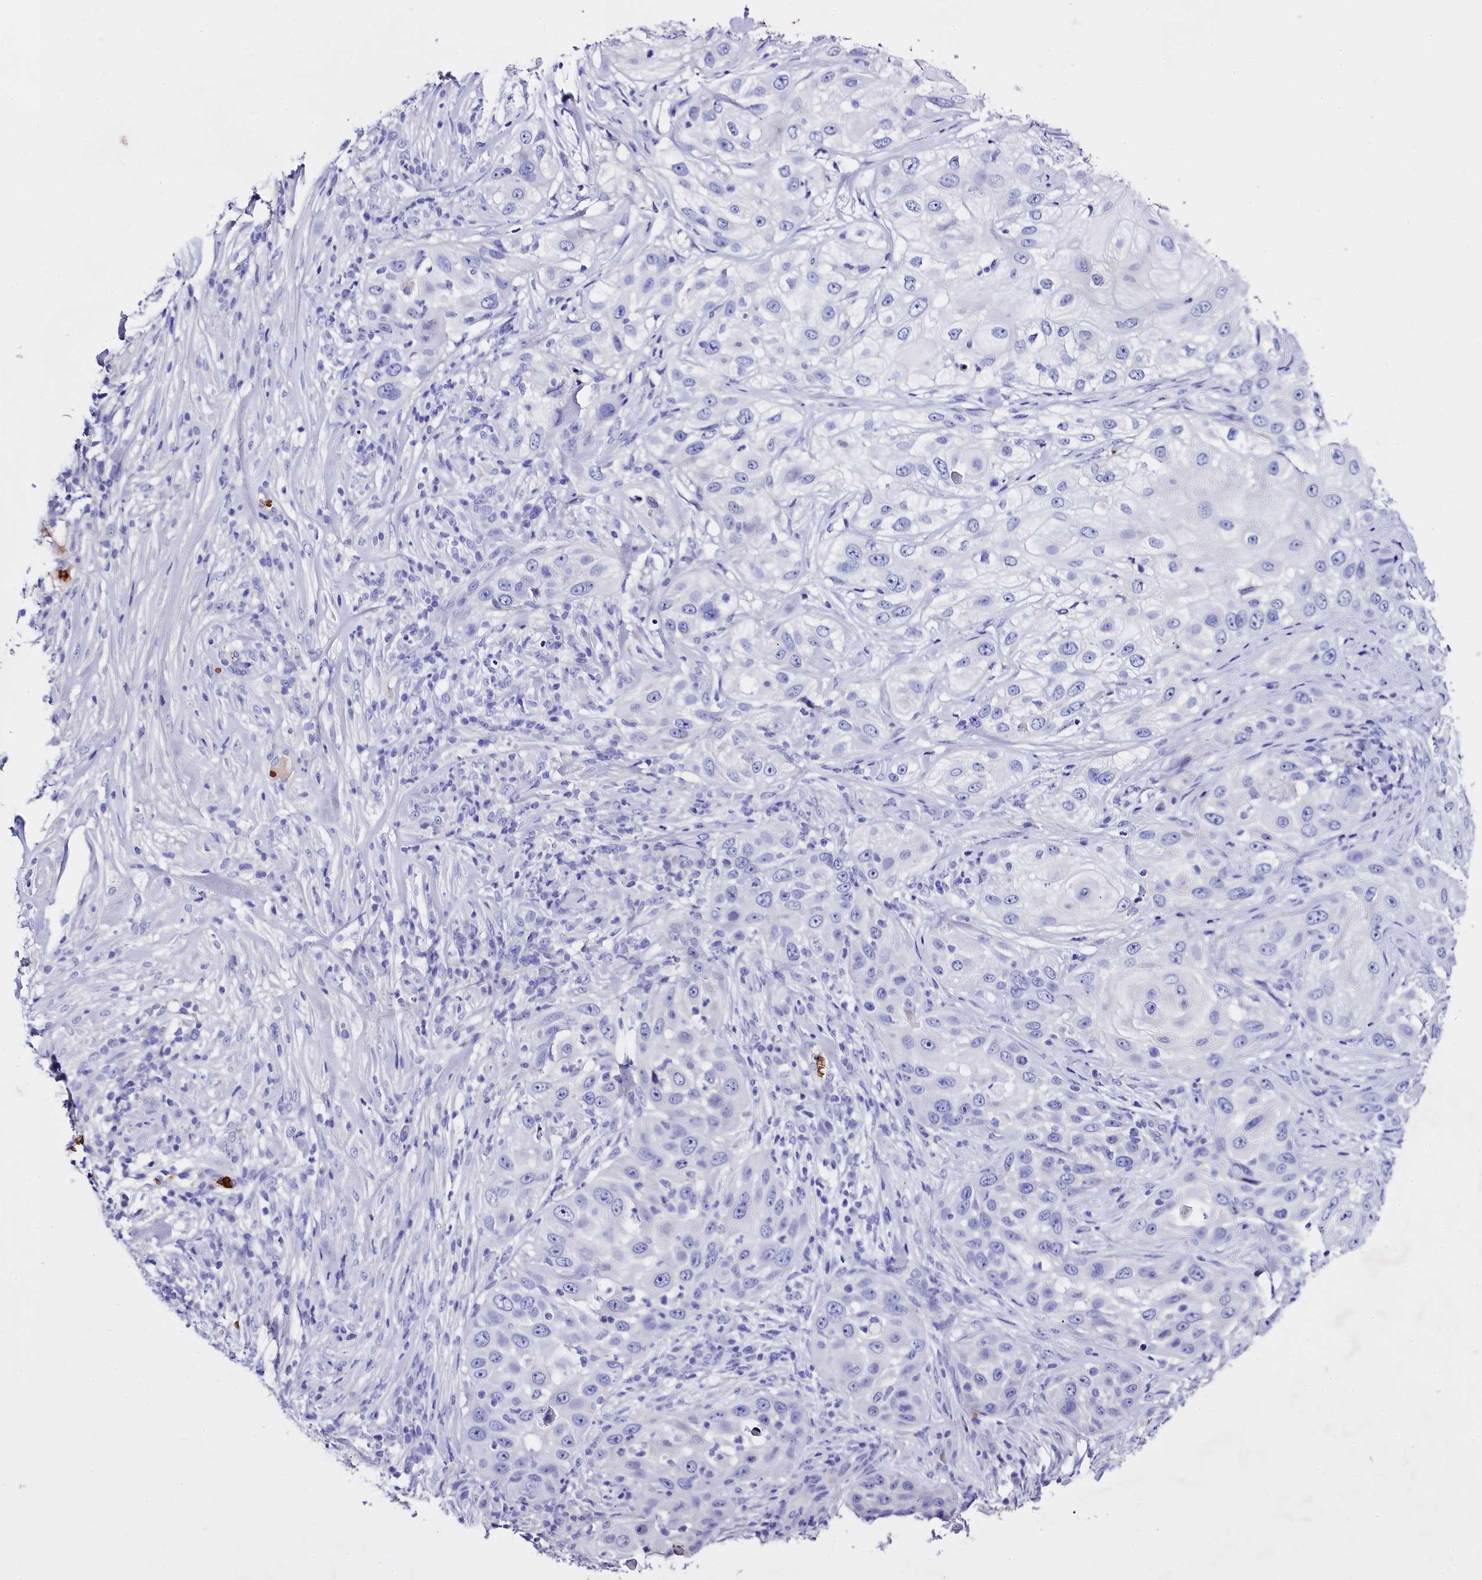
{"staining": {"intensity": "negative", "quantity": "none", "location": "none"}, "tissue": "skin cancer", "cell_type": "Tumor cells", "image_type": "cancer", "snomed": [{"axis": "morphology", "description": "Squamous cell carcinoma, NOS"}, {"axis": "topography", "description": "Skin"}], "caption": "This histopathology image is of skin cancer stained with immunohistochemistry (IHC) to label a protein in brown with the nuclei are counter-stained blue. There is no staining in tumor cells.", "gene": "RPUSD3", "patient": {"sex": "female", "age": 44}}